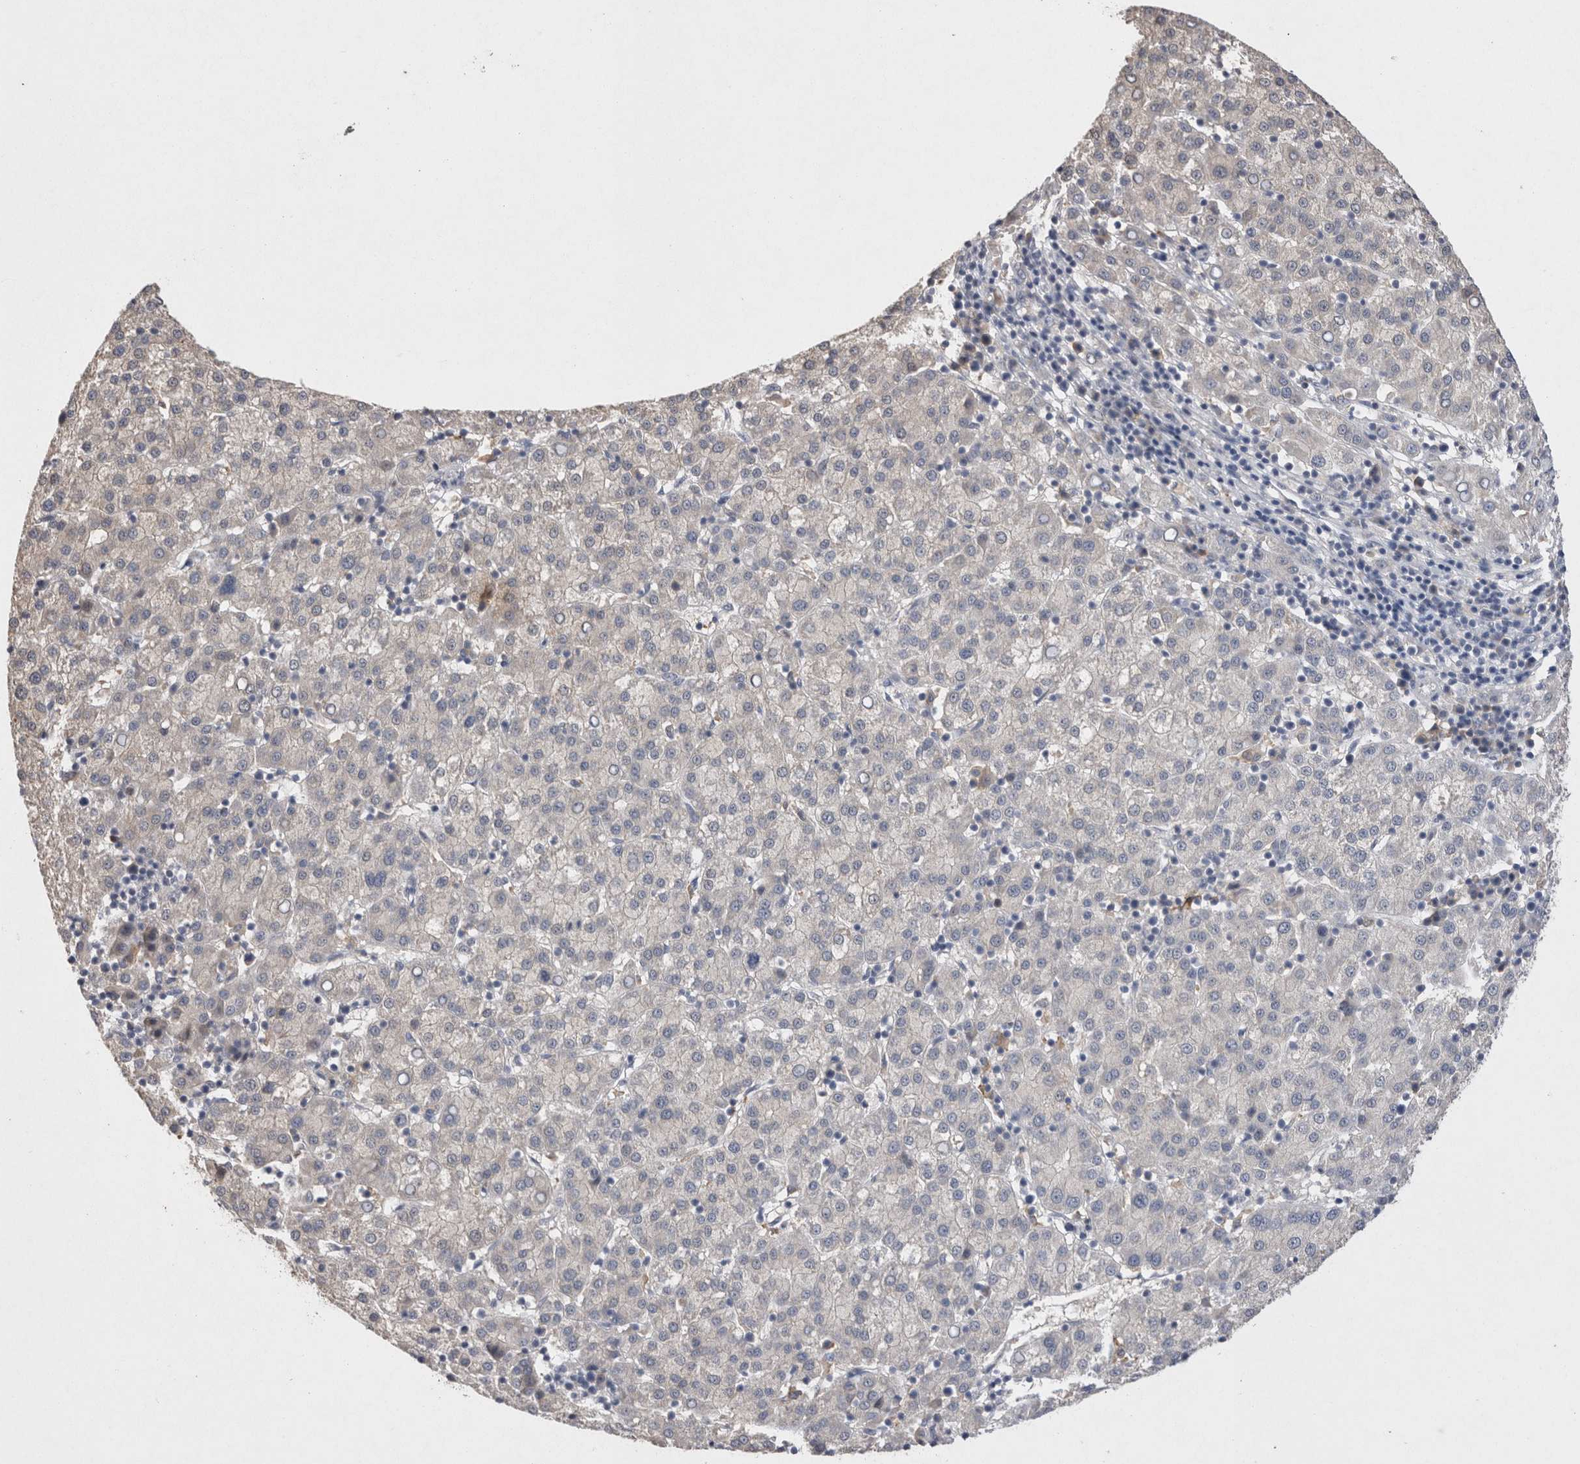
{"staining": {"intensity": "negative", "quantity": "none", "location": "none"}, "tissue": "liver cancer", "cell_type": "Tumor cells", "image_type": "cancer", "snomed": [{"axis": "morphology", "description": "Carcinoma, Hepatocellular, NOS"}, {"axis": "topography", "description": "Liver"}], "caption": "IHC micrograph of hepatocellular carcinoma (liver) stained for a protein (brown), which displays no staining in tumor cells.", "gene": "VSIG4", "patient": {"sex": "female", "age": 58}}